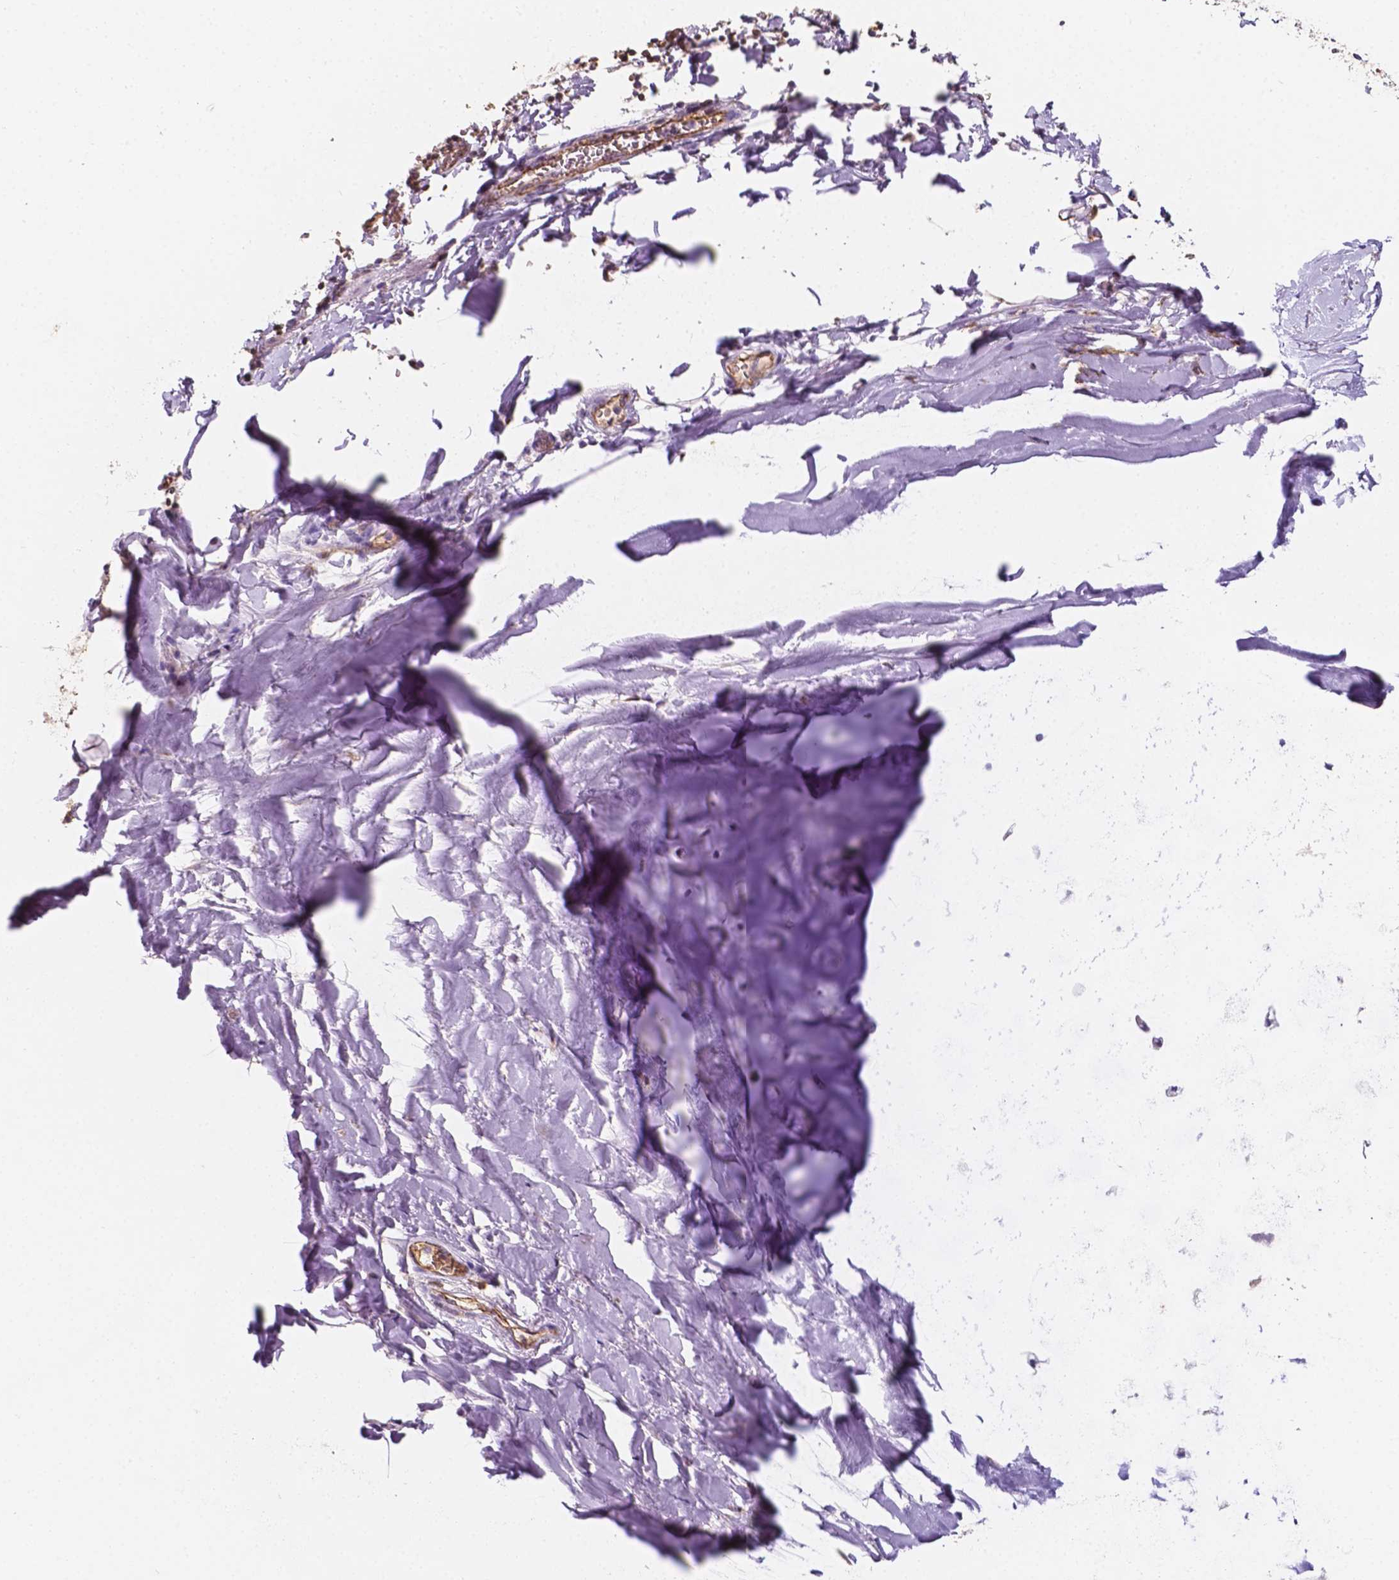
{"staining": {"intensity": "negative", "quantity": "none", "location": "none"}, "tissue": "adipose tissue", "cell_type": "Adipocytes", "image_type": "normal", "snomed": [{"axis": "morphology", "description": "Normal tissue, NOS"}, {"axis": "topography", "description": "Cartilage tissue"}, {"axis": "topography", "description": "Bronchus"}], "caption": "DAB (3,3'-diaminobenzidine) immunohistochemical staining of normal adipose tissue exhibits no significant positivity in adipocytes. Nuclei are stained in blue.", "gene": "SLC22A4", "patient": {"sex": "male", "age": 58}}